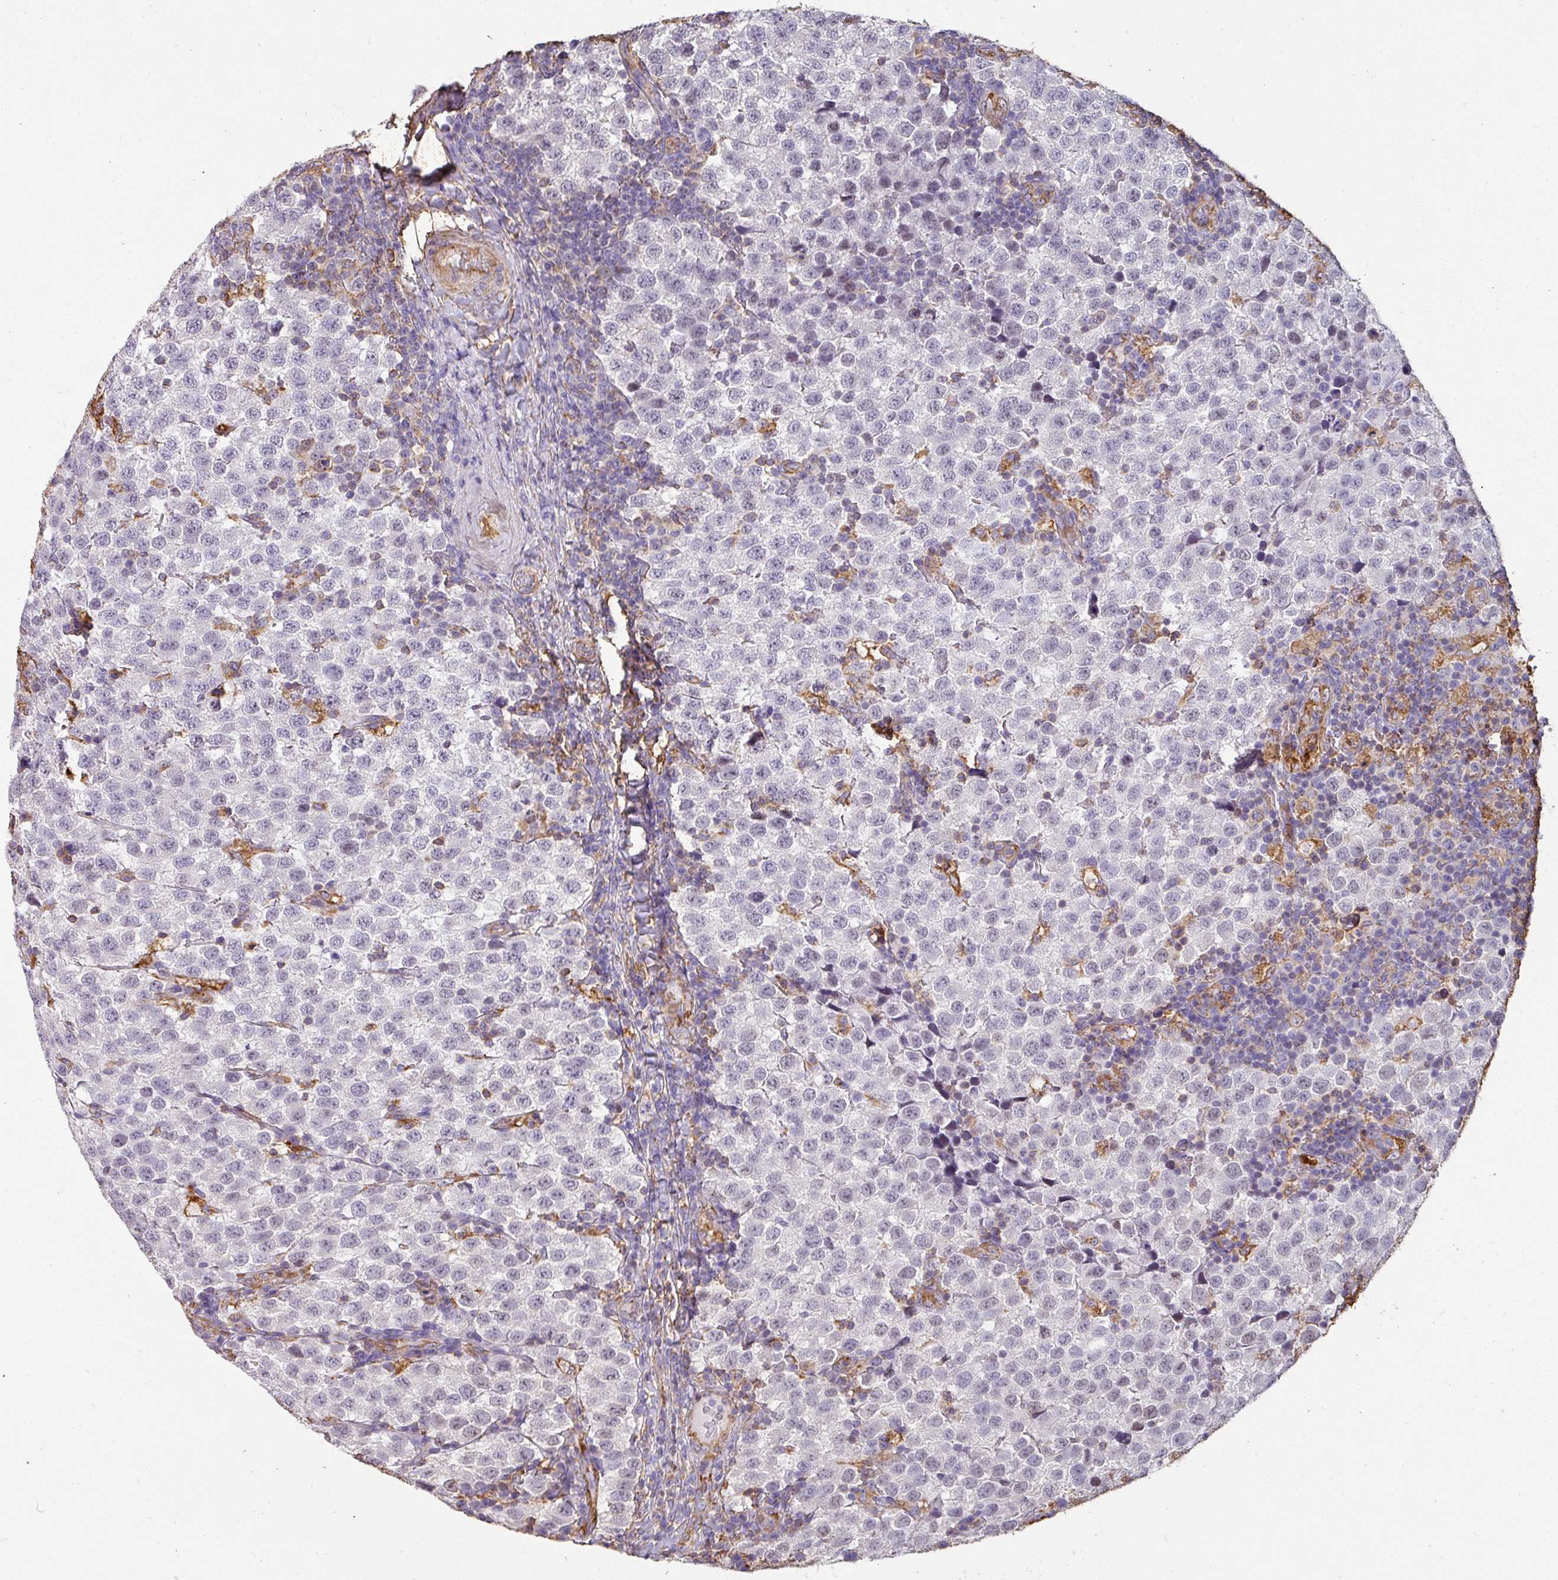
{"staining": {"intensity": "negative", "quantity": "none", "location": "none"}, "tissue": "testis cancer", "cell_type": "Tumor cells", "image_type": "cancer", "snomed": [{"axis": "morphology", "description": "Seminoma, NOS"}, {"axis": "topography", "description": "Testis"}], "caption": "An image of human testis cancer is negative for staining in tumor cells.", "gene": "ZNF280C", "patient": {"sex": "male", "age": 34}}